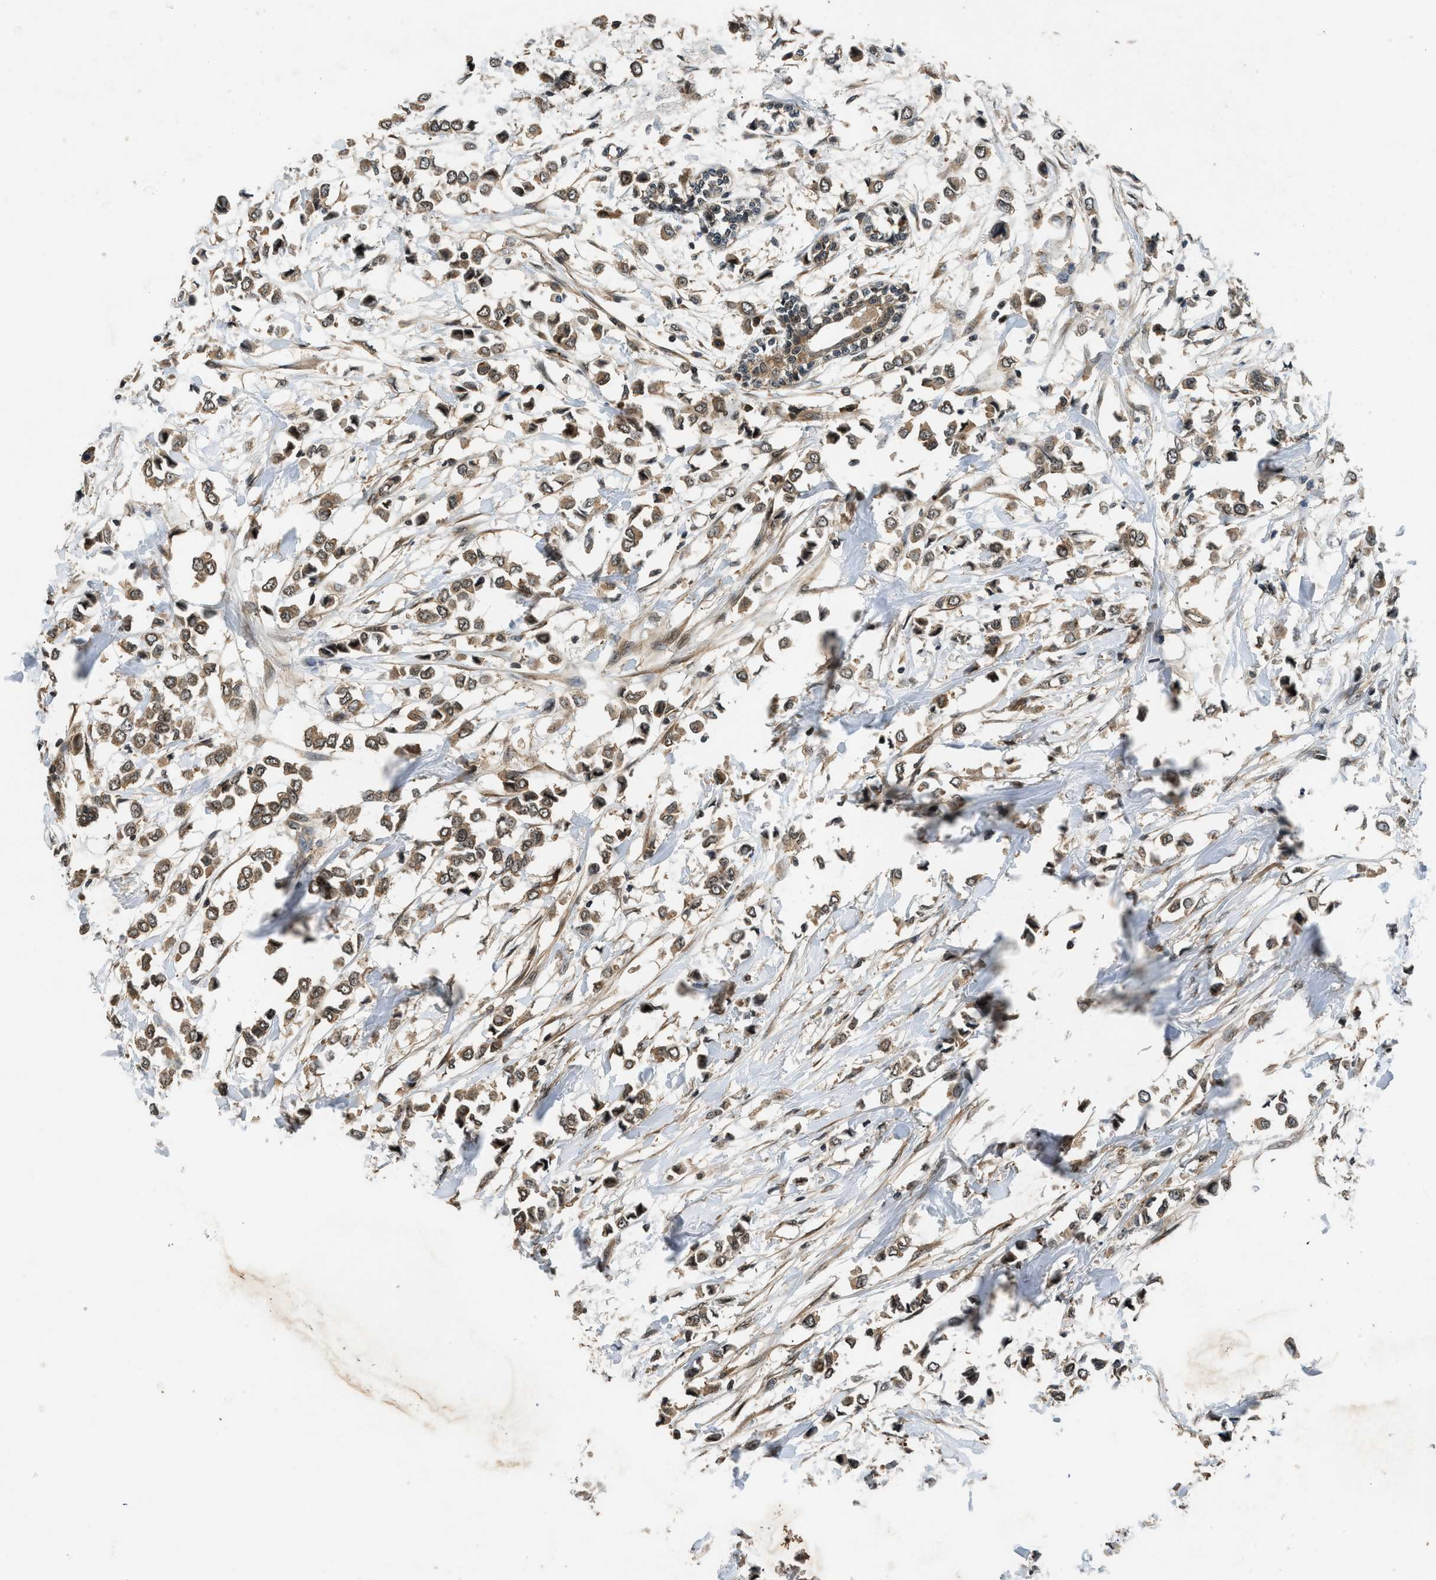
{"staining": {"intensity": "moderate", "quantity": ">75%", "location": "cytoplasmic/membranous"}, "tissue": "breast cancer", "cell_type": "Tumor cells", "image_type": "cancer", "snomed": [{"axis": "morphology", "description": "Lobular carcinoma"}, {"axis": "topography", "description": "Breast"}], "caption": "Immunohistochemistry of human breast cancer reveals medium levels of moderate cytoplasmic/membranous staining in about >75% of tumor cells. (Stains: DAB (3,3'-diaminobenzidine) in brown, nuclei in blue, Microscopy: brightfield microscopy at high magnification).", "gene": "RPS6KB1", "patient": {"sex": "female", "age": 51}}